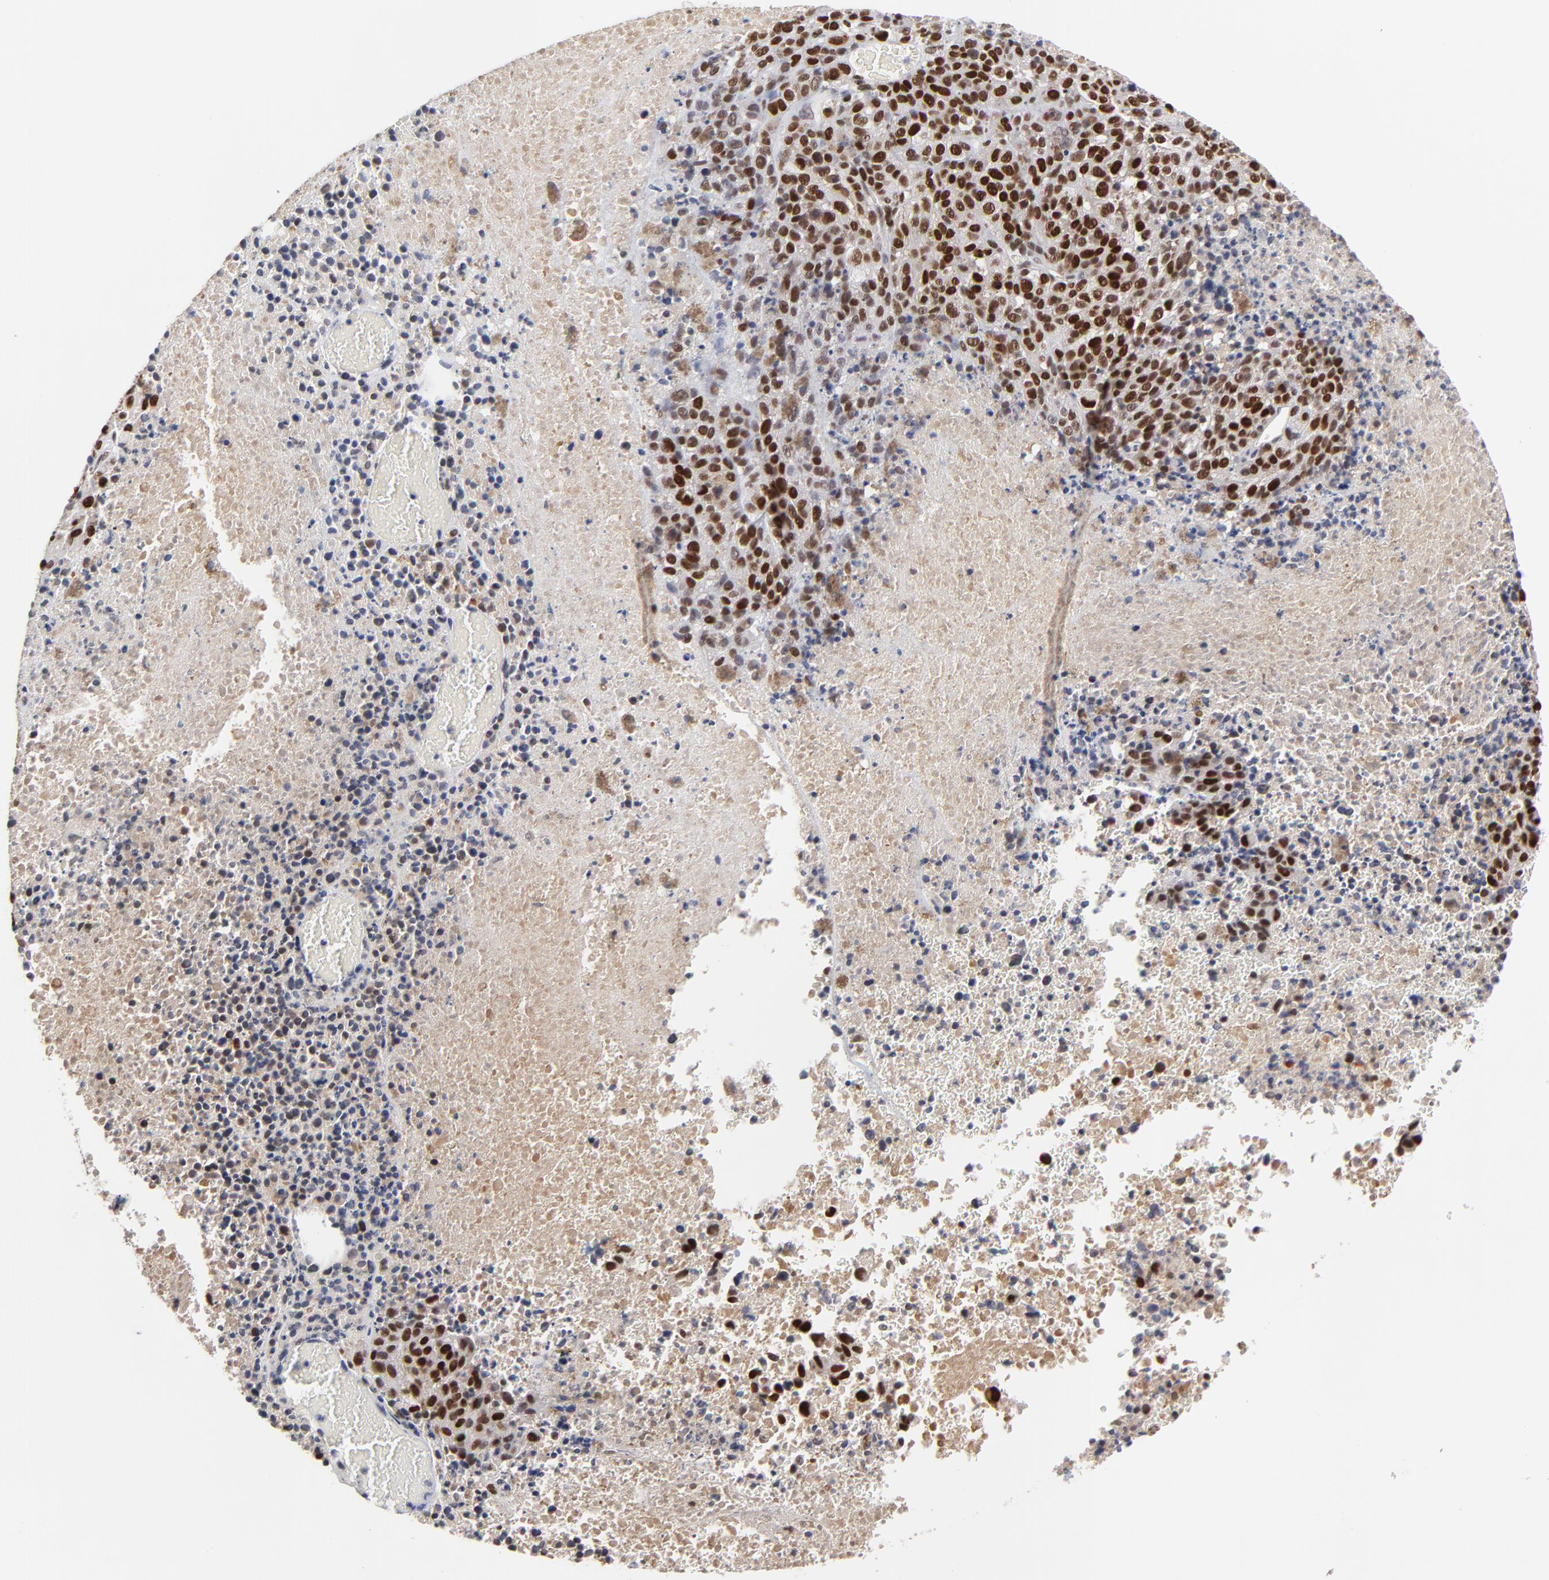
{"staining": {"intensity": "strong", "quantity": ">75%", "location": "nuclear"}, "tissue": "melanoma", "cell_type": "Tumor cells", "image_type": "cancer", "snomed": [{"axis": "morphology", "description": "Malignant melanoma, Metastatic site"}, {"axis": "topography", "description": "Cerebral cortex"}], "caption": "Malignant melanoma (metastatic site) was stained to show a protein in brown. There is high levels of strong nuclear expression in approximately >75% of tumor cells. Using DAB (3,3'-diaminobenzidine) (brown) and hematoxylin (blue) stains, captured at high magnification using brightfield microscopy.", "gene": "OGFOD1", "patient": {"sex": "female", "age": 52}}